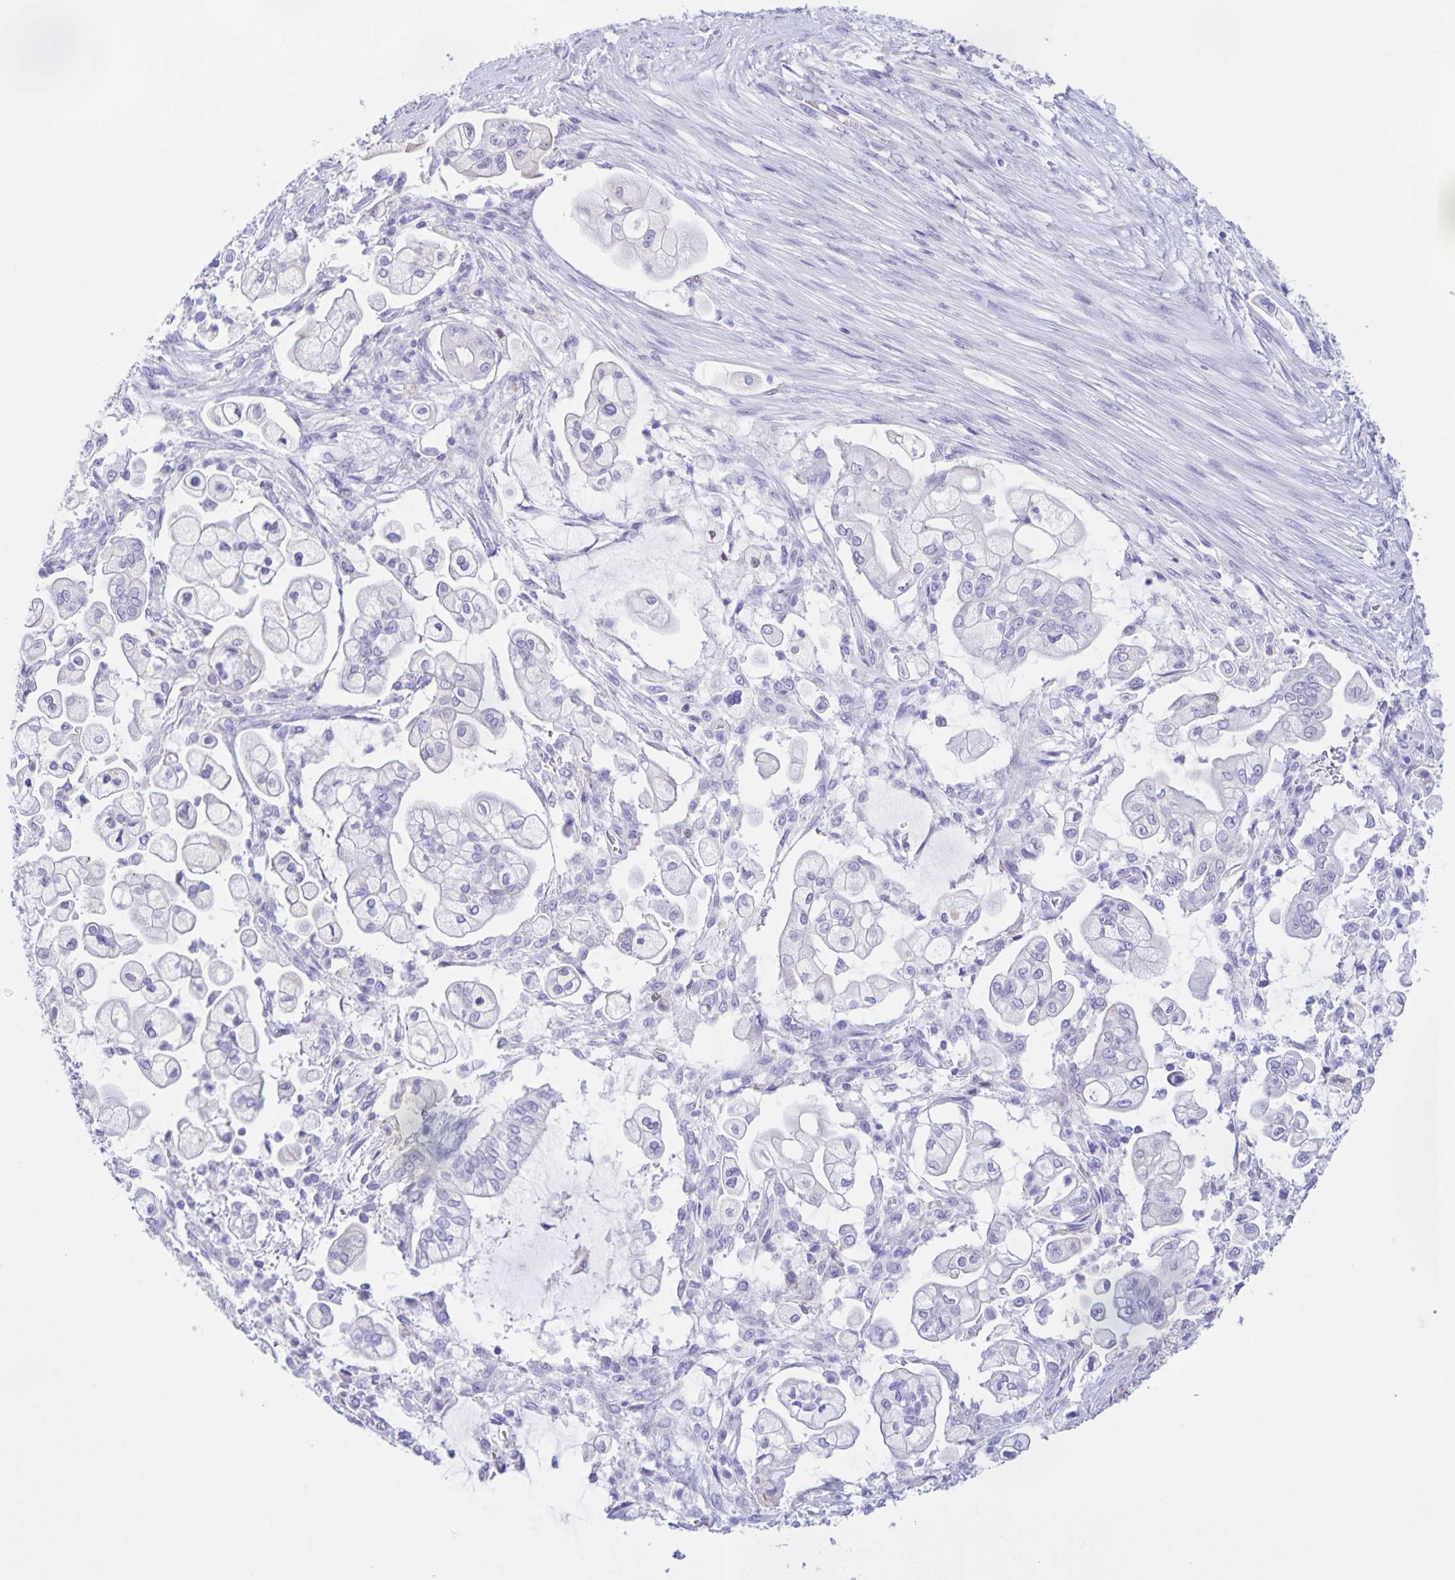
{"staining": {"intensity": "negative", "quantity": "none", "location": "none"}, "tissue": "pancreatic cancer", "cell_type": "Tumor cells", "image_type": "cancer", "snomed": [{"axis": "morphology", "description": "Adenocarcinoma, NOS"}, {"axis": "topography", "description": "Pancreas"}], "caption": "Tumor cells are negative for brown protein staining in pancreatic adenocarcinoma.", "gene": "TGIF2LX", "patient": {"sex": "female", "age": 69}}